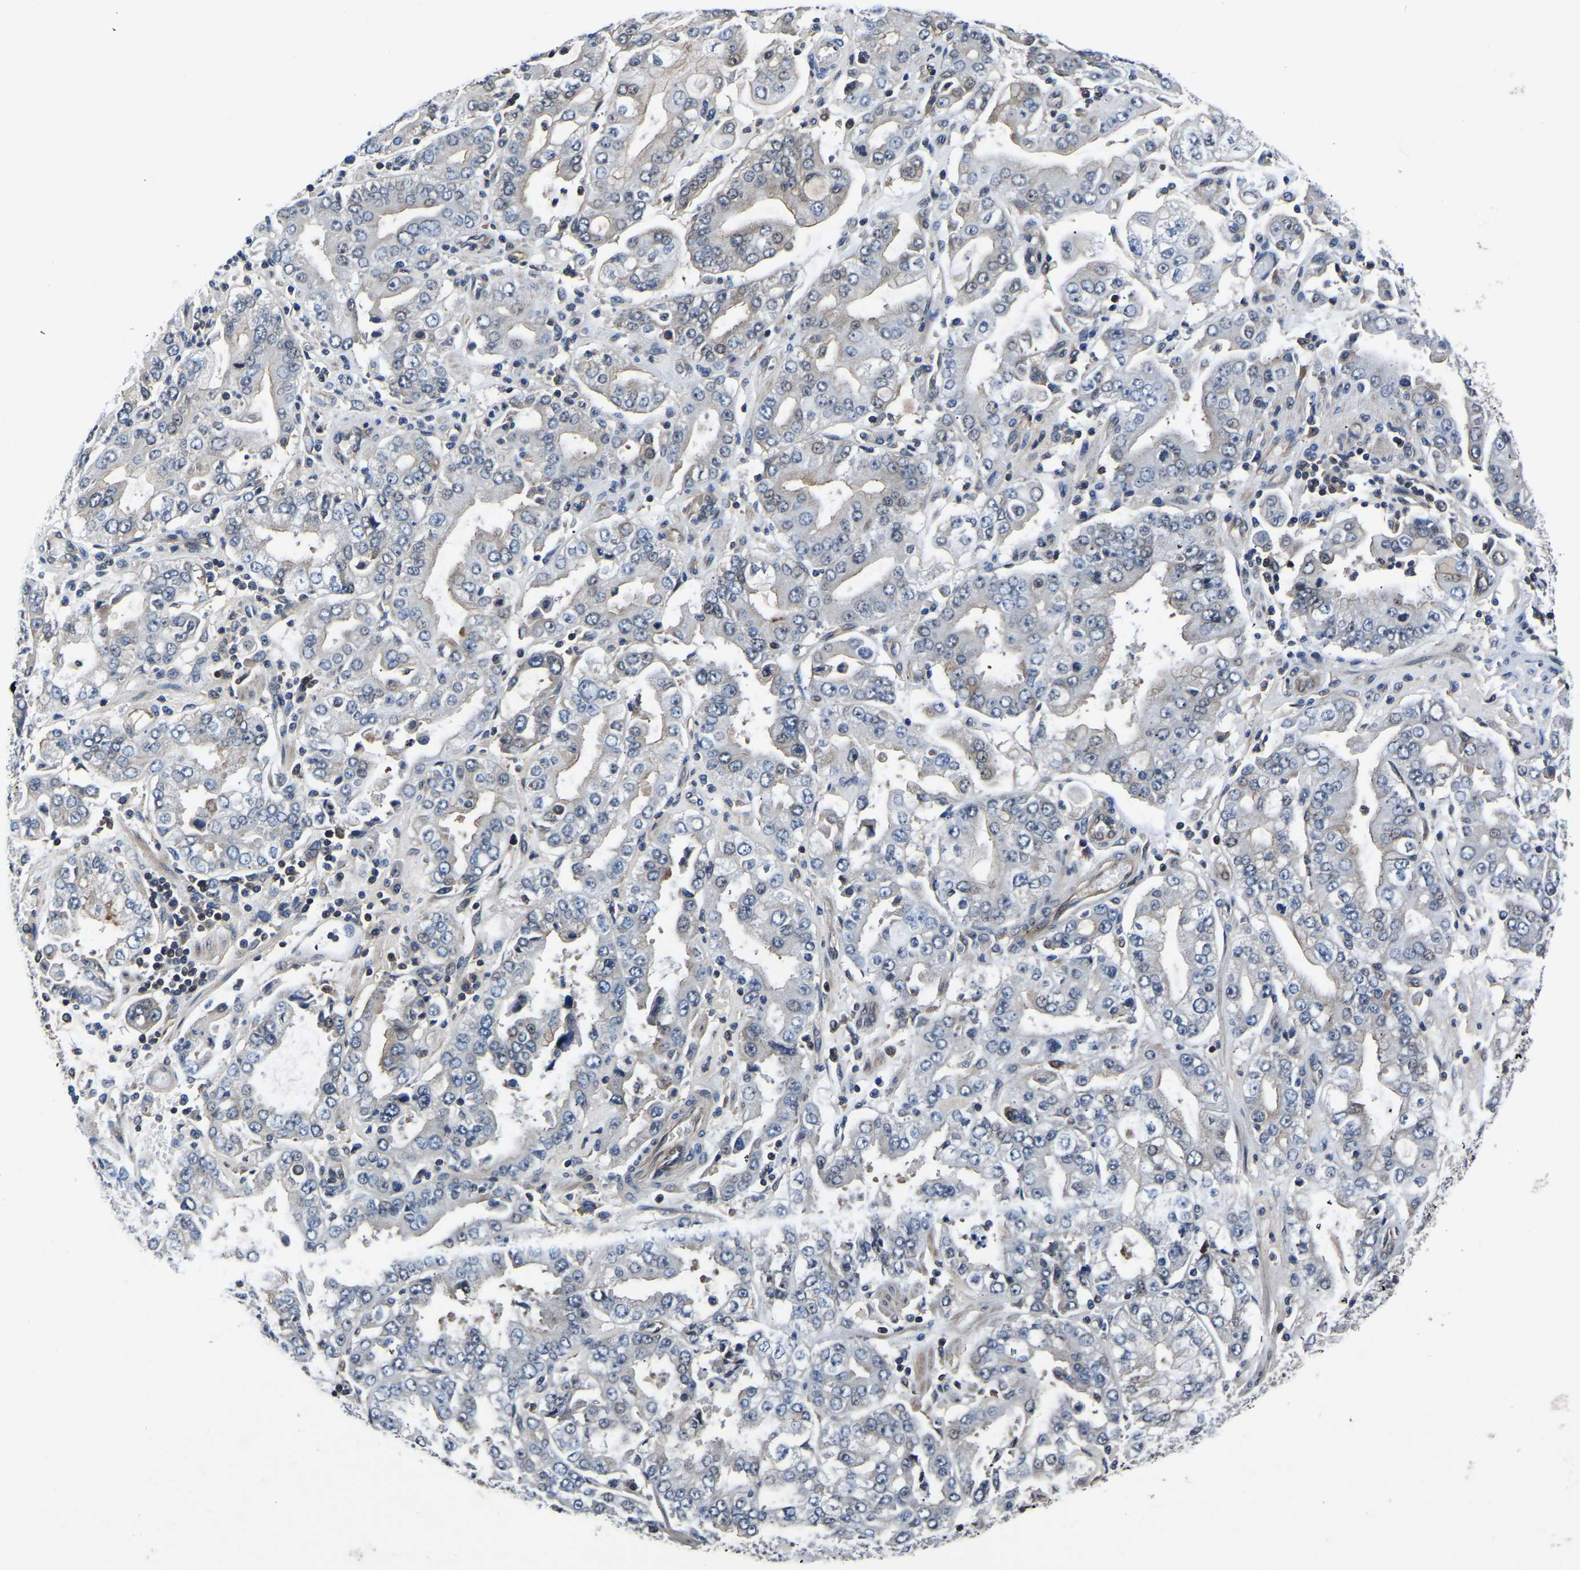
{"staining": {"intensity": "weak", "quantity": "<25%", "location": "cytoplasmic/membranous"}, "tissue": "stomach cancer", "cell_type": "Tumor cells", "image_type": "cancer", "snomed": [{"axis": "morphology", "description": "Adenocarcinoma, NOS"}, {"axis": "topography", "description": "Stomach"}], "caption": "High magnification brightfield microscopy of stomach cancer (adenocarcinoma) stained with DAB (brown) and counterstained with hematoxylin (blue): tumor cells show no significant expression.", "gene": "FGD5", "patient": {"sex": "male", "age": 76}}